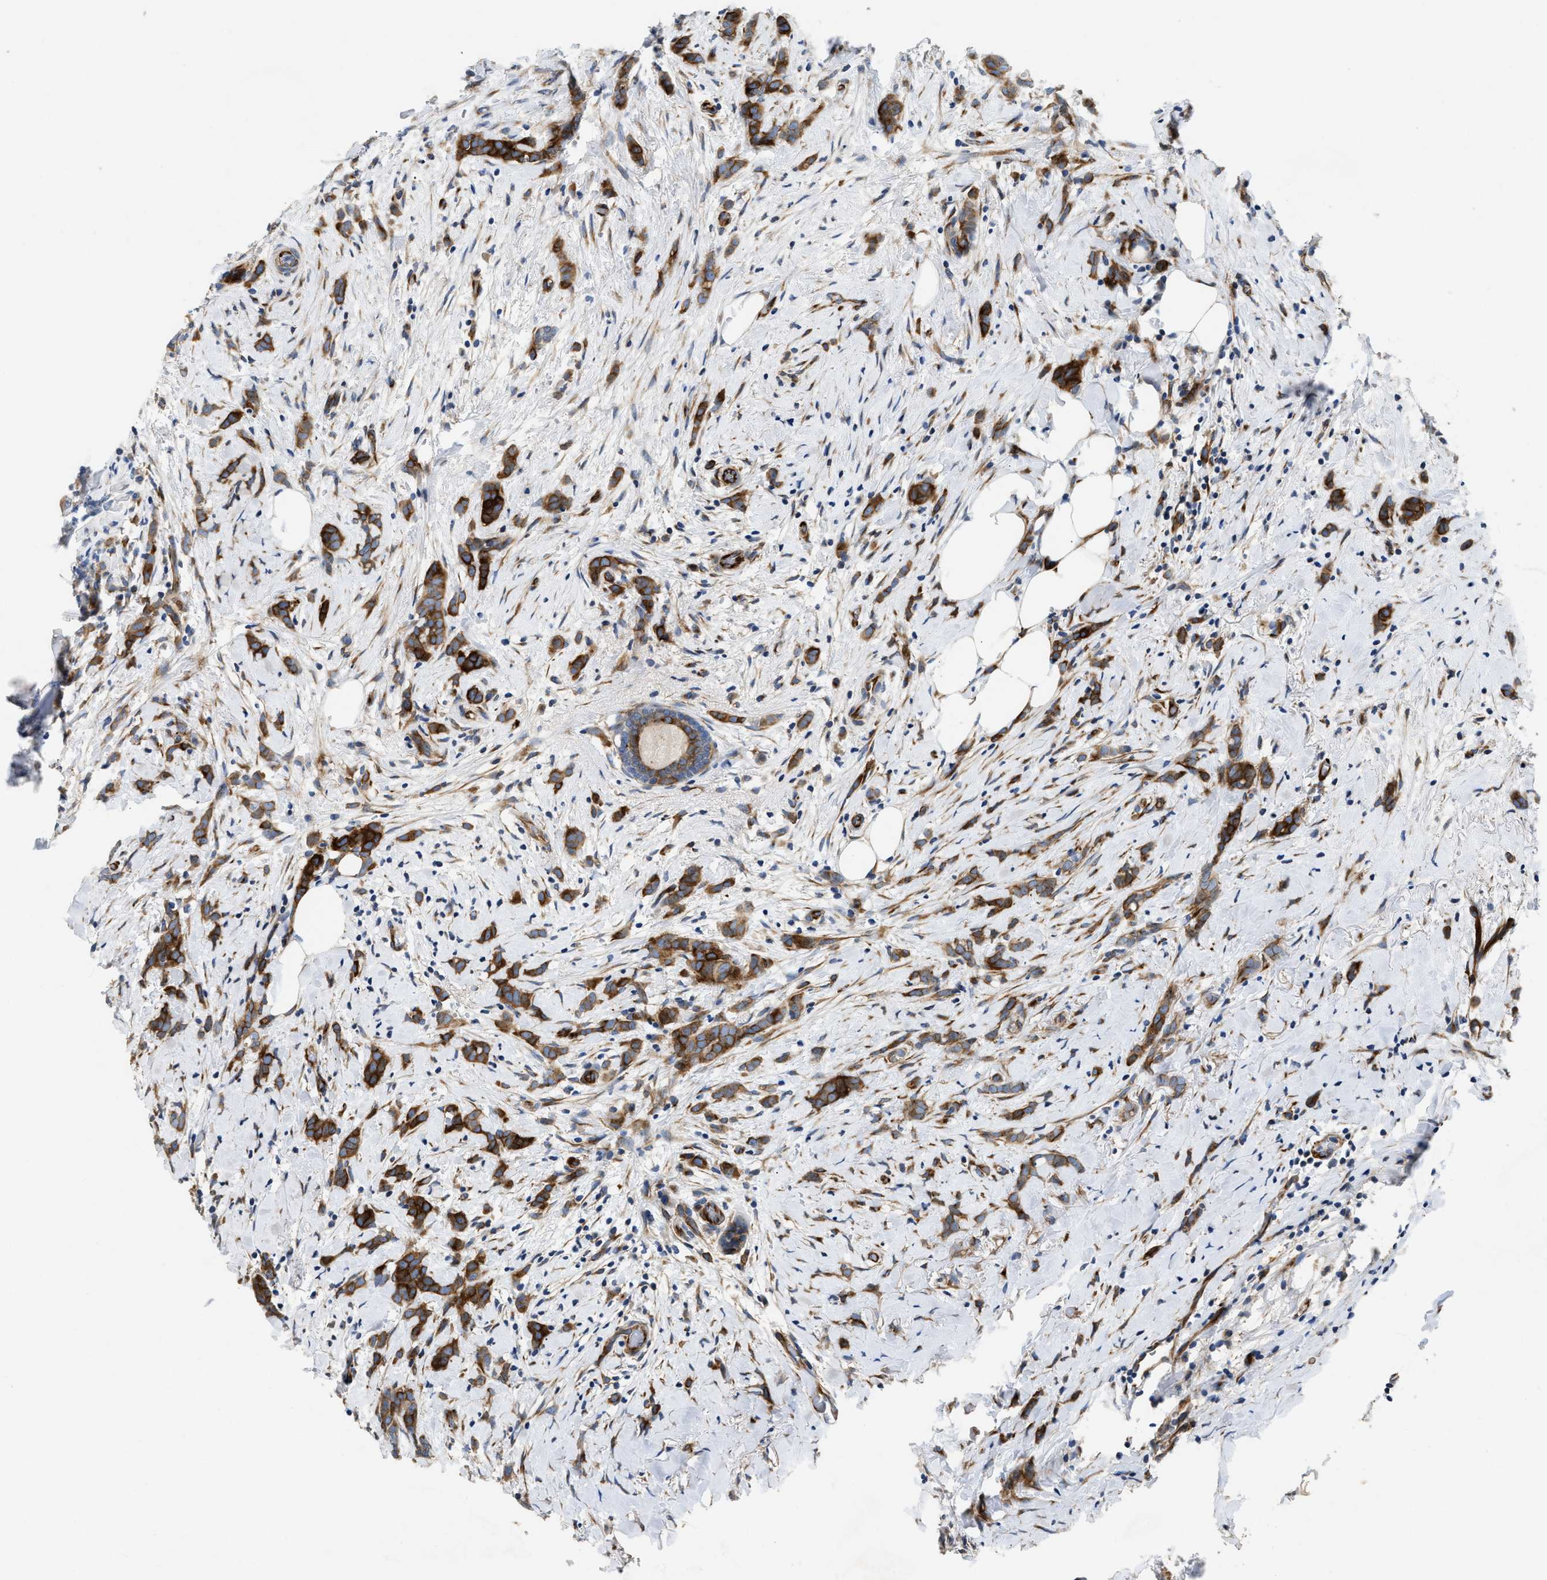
{"staining": {"intensity": "strong", "quantity": ">75%", "location": "cytoplasmic/membranous"}, "tissue": "breast cancer", "cell_type": "Tumor cells", "image_type": "cancer", "snomed": [{"axis": "morphology", "description": "Lobular carcinoma, in situ"}, {"axis": "morphology", "description": "Lobular carcinoma"}, {"axis": "topography", "description": "Breast"}], "caption": "This histopathology image exhibits breast cancer (lobular carcinoma in situ) stained with immunohistochemistry (IHC) to label a protein in brown. The cytoplasmic/membranous of tumor cells show strong positivity for the protein. Nuclei are counter-stained blue.", "gene": "IL17RC", "patient": {"sex": "female", "age": 41}}